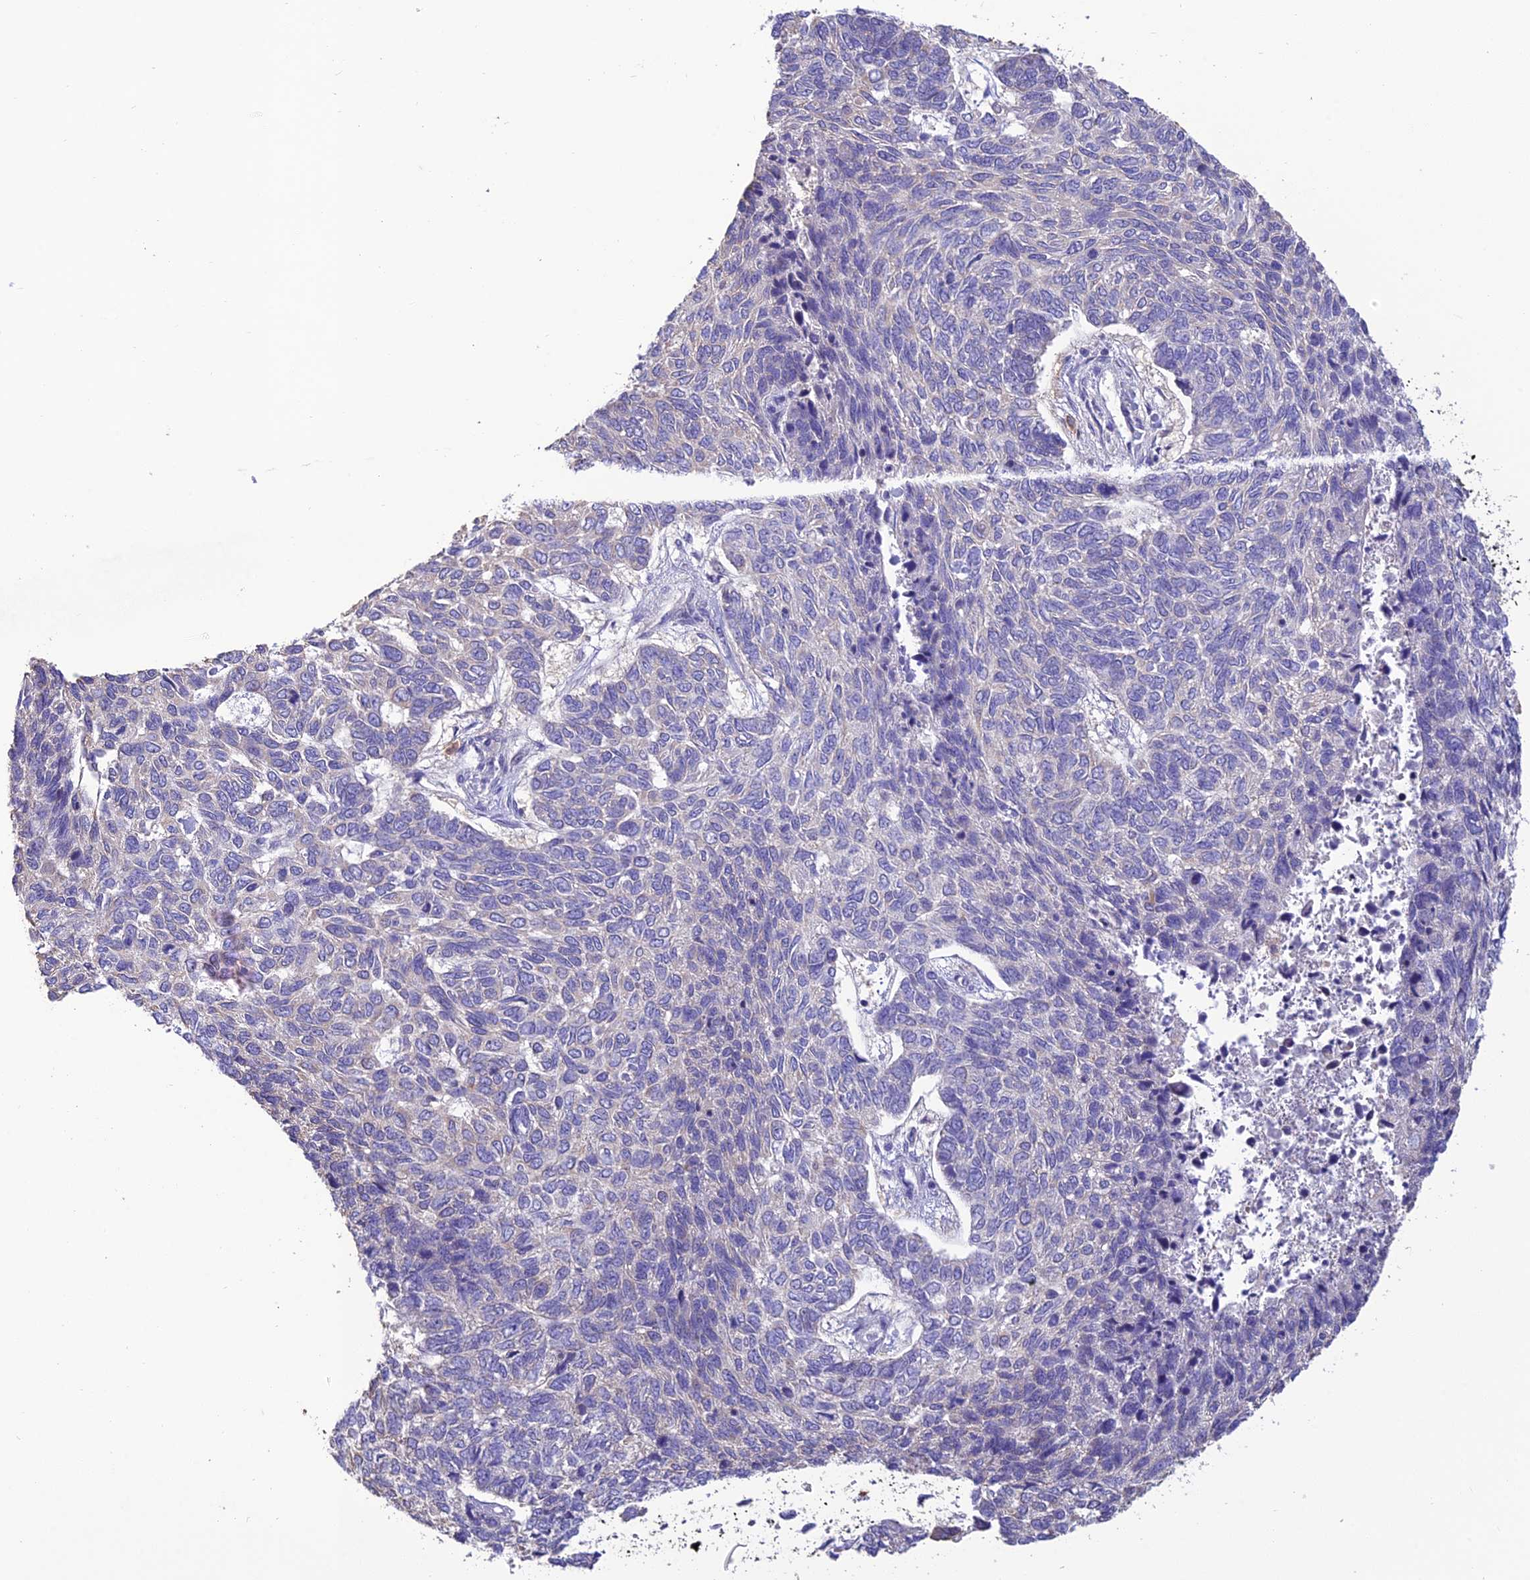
{"staining": {"intensity": "negative", "quantity": "none", "location": "none"}, "tissue": "skin cancer", "cell_type": "Tumor cells", "image_type": "cancer", "snomed": [{"axis": "morphology", "description": "Basal cell carcinoma"}, {"axis": "topography", "description": "Skin"}], "caption": "Tumor cells are negative for brown protein staining in skin cancer (basal cell carcinoma).", "gene": "SFT2D2", "patient": {"sex": "female", "age": 65}}